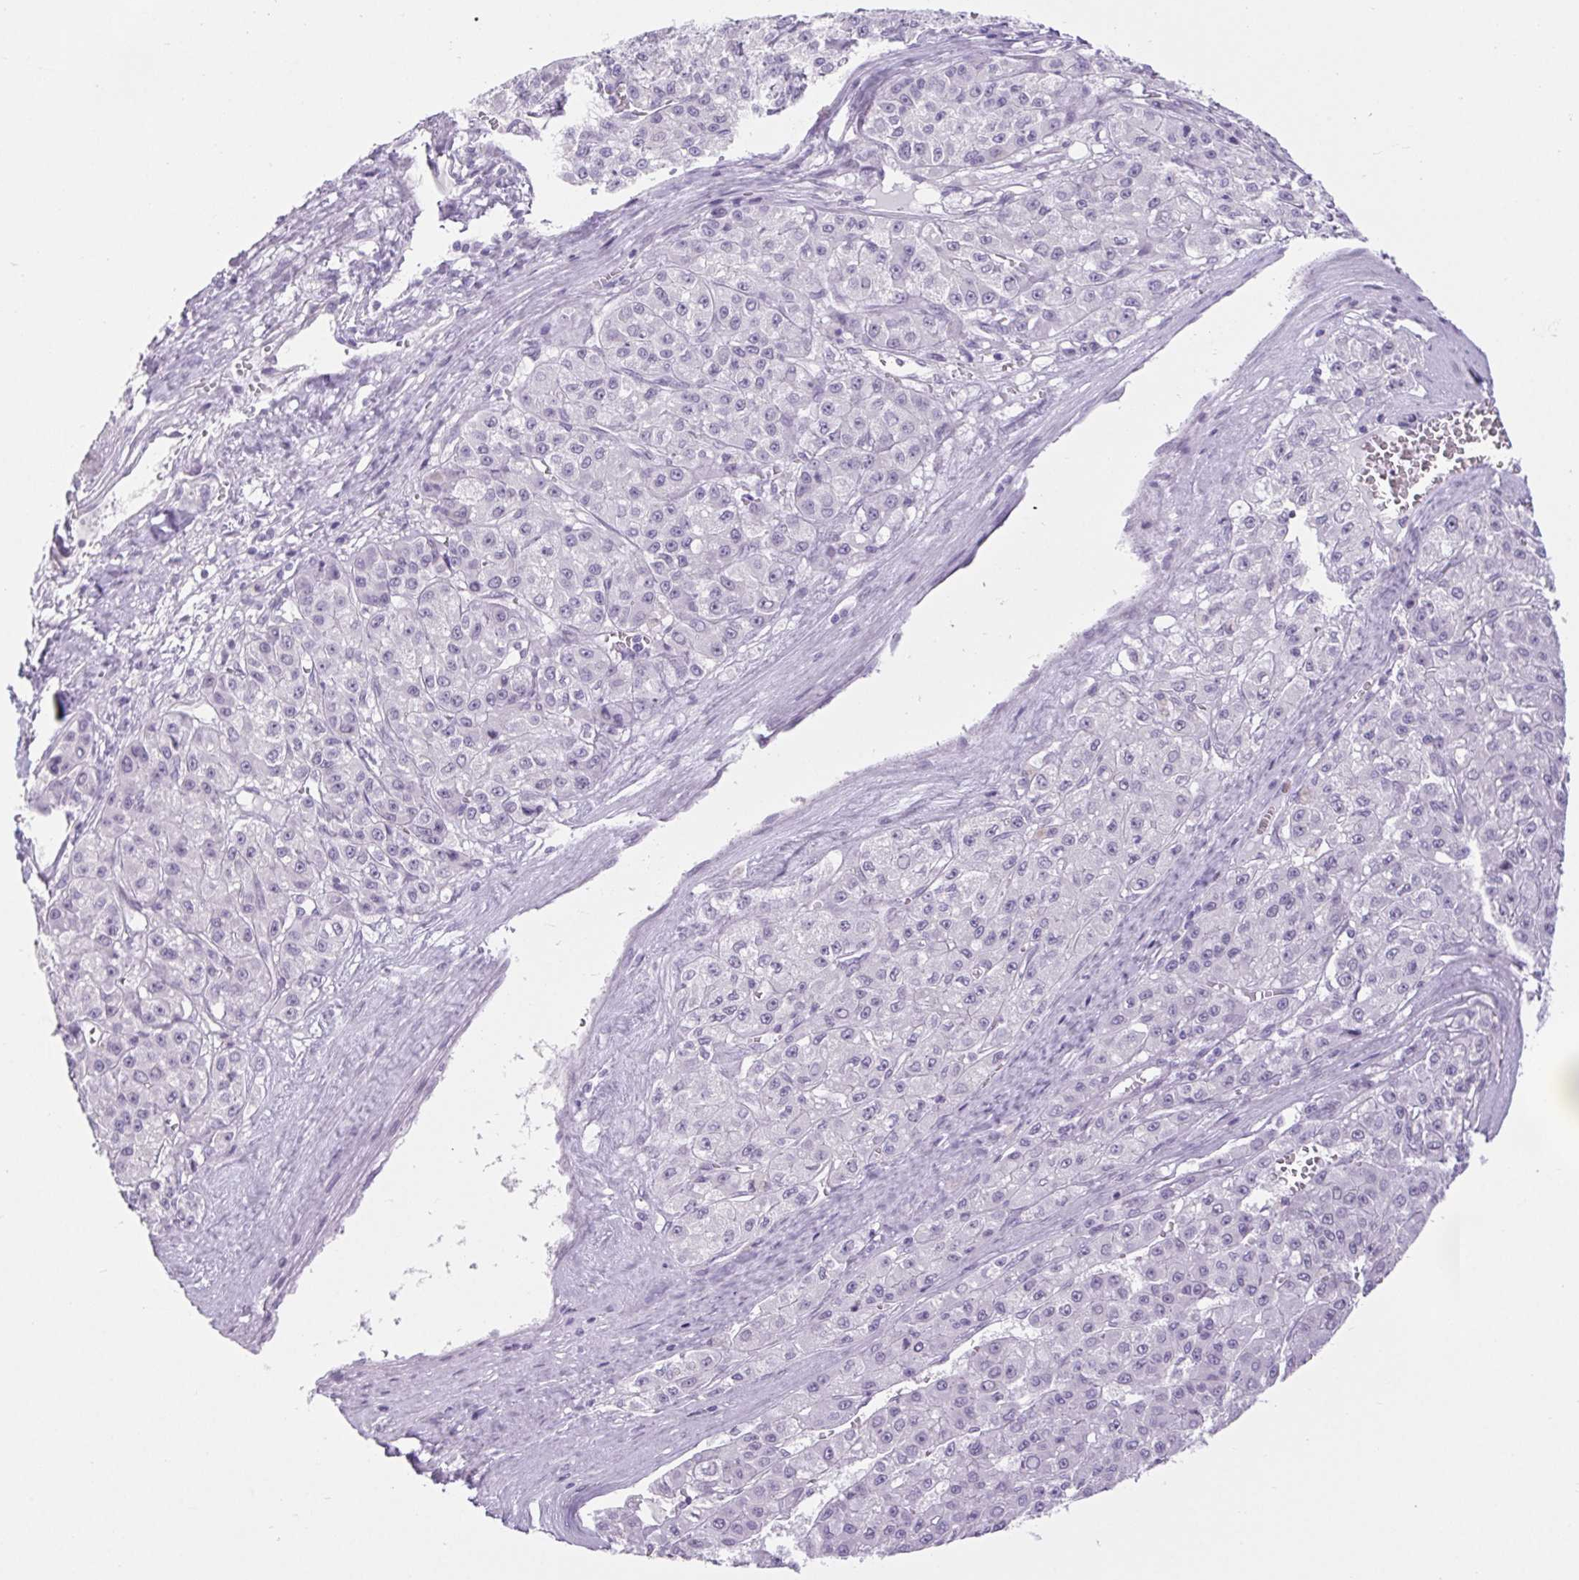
{"staining": {"intensity": "negative", "quantity": "none", "location": "none"}, "tissue": "liver cancer", "cell_type": "Tumor cells", "image_type": "cancer", "snomed": [{"axis": "morphology", "description": "Carcinoma, Hepatocellular, NOS"}, {"axis": "topography", "description": "Liver"}], "caption": "Immunohistochemistry histopathology image of liver cancer stained for a protein (brown), which displays no expression in tumor cells.", "gene": "BCAS1", "patient": {"sex": "male", "age": 70}}